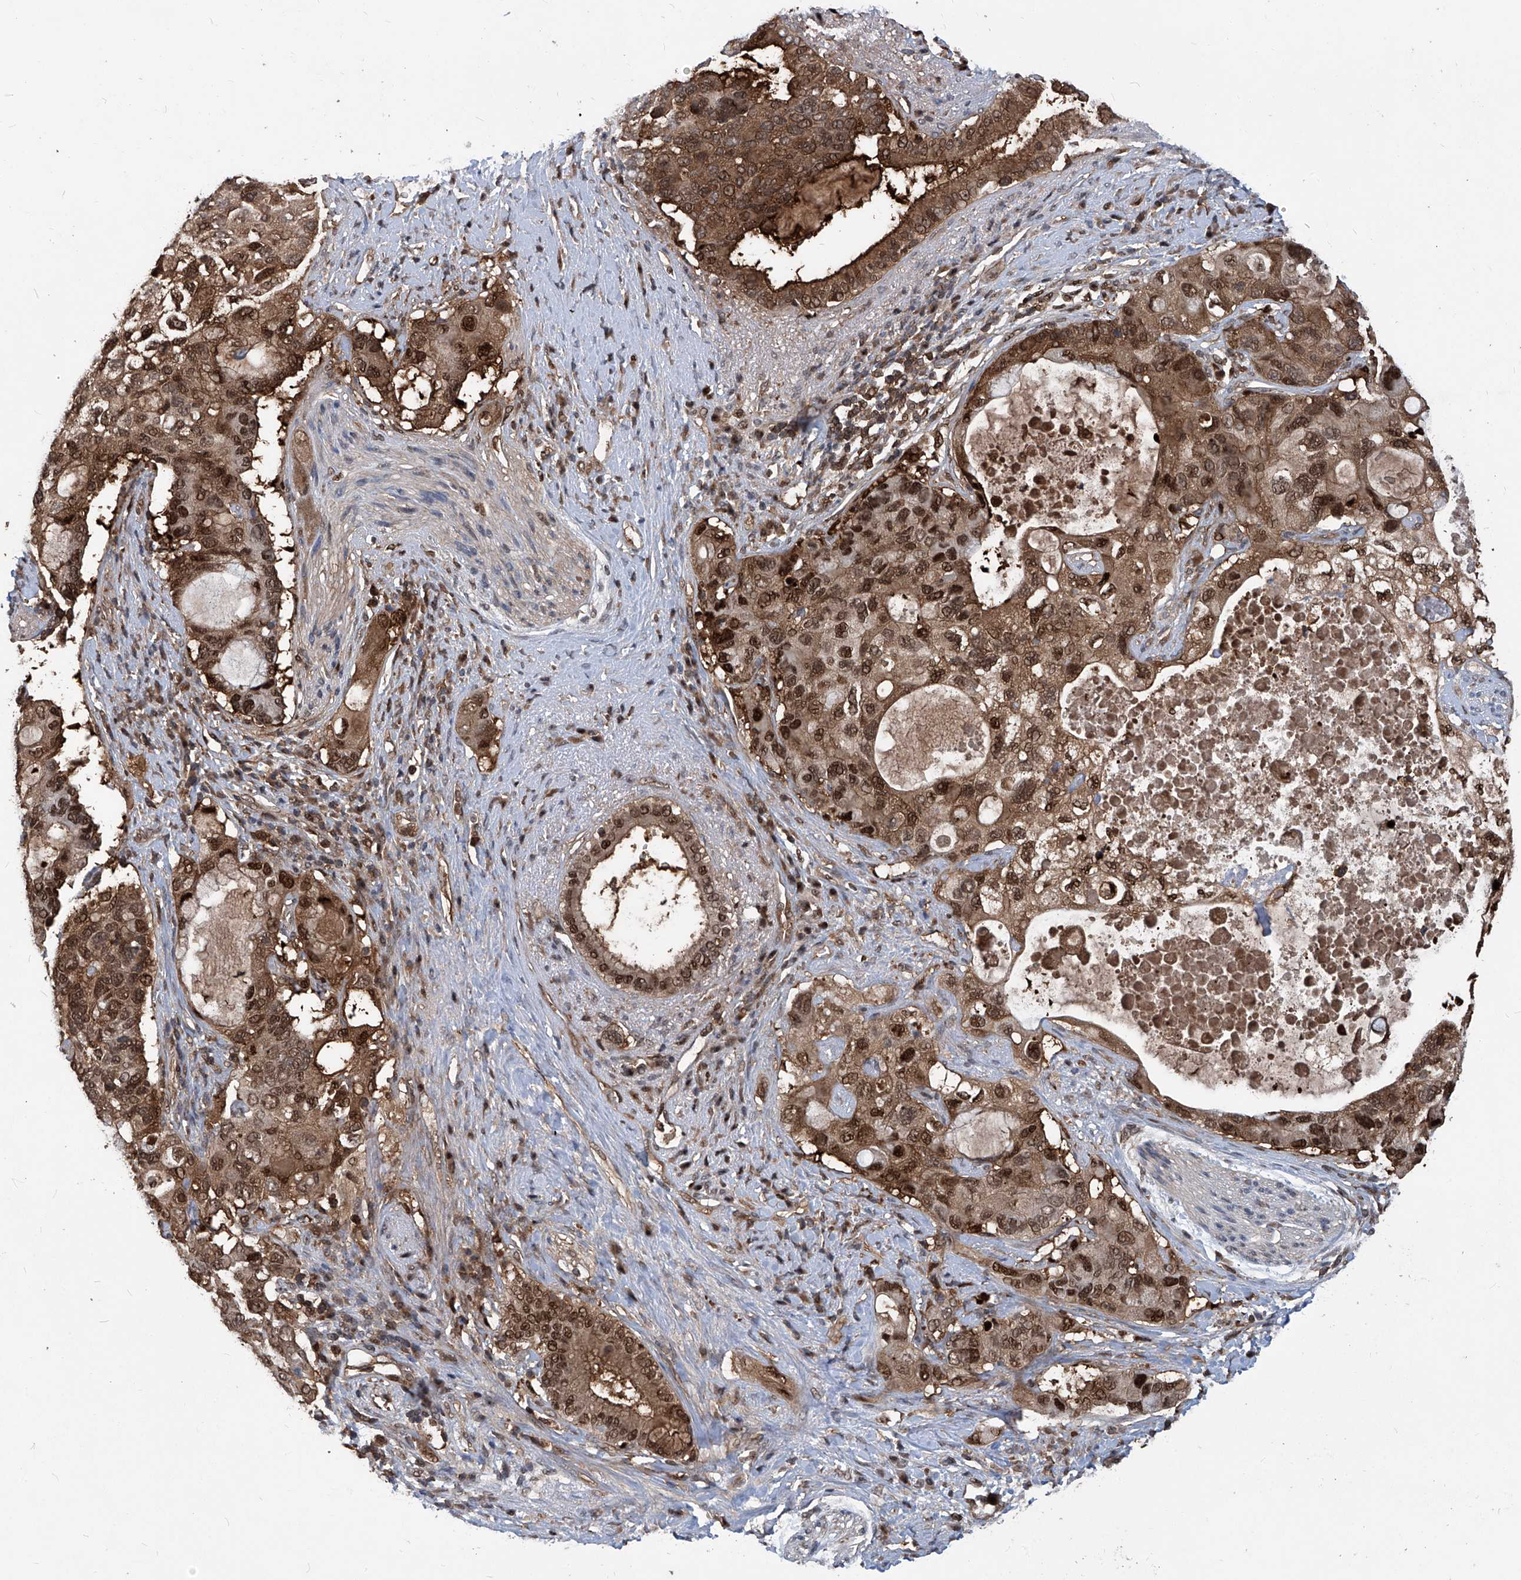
{"staining": {"intensity": "strong", "quantity": "25%-75%", "location": "cytoplasmic/membranous,nuclear"}, "tissue": "pancreatic cancer", "cell_type": "Tumor cells", "image_type": "cancer", "snomed": [{"axis": "morphology", "description": "Adenocarcinoma, NOS"}, {"axis": "topography", "description": "Pancreas"}], "caption": "Immunohistochemical staining of human adenocarcinoma (pancreatic) shows high levels of strong cytoplasmic/membranous and nuclear protein staining in approximately 25%-75% of tumor cells.", "gene": "PSMB1", "patient": {"sex": "female", "age": 56}}